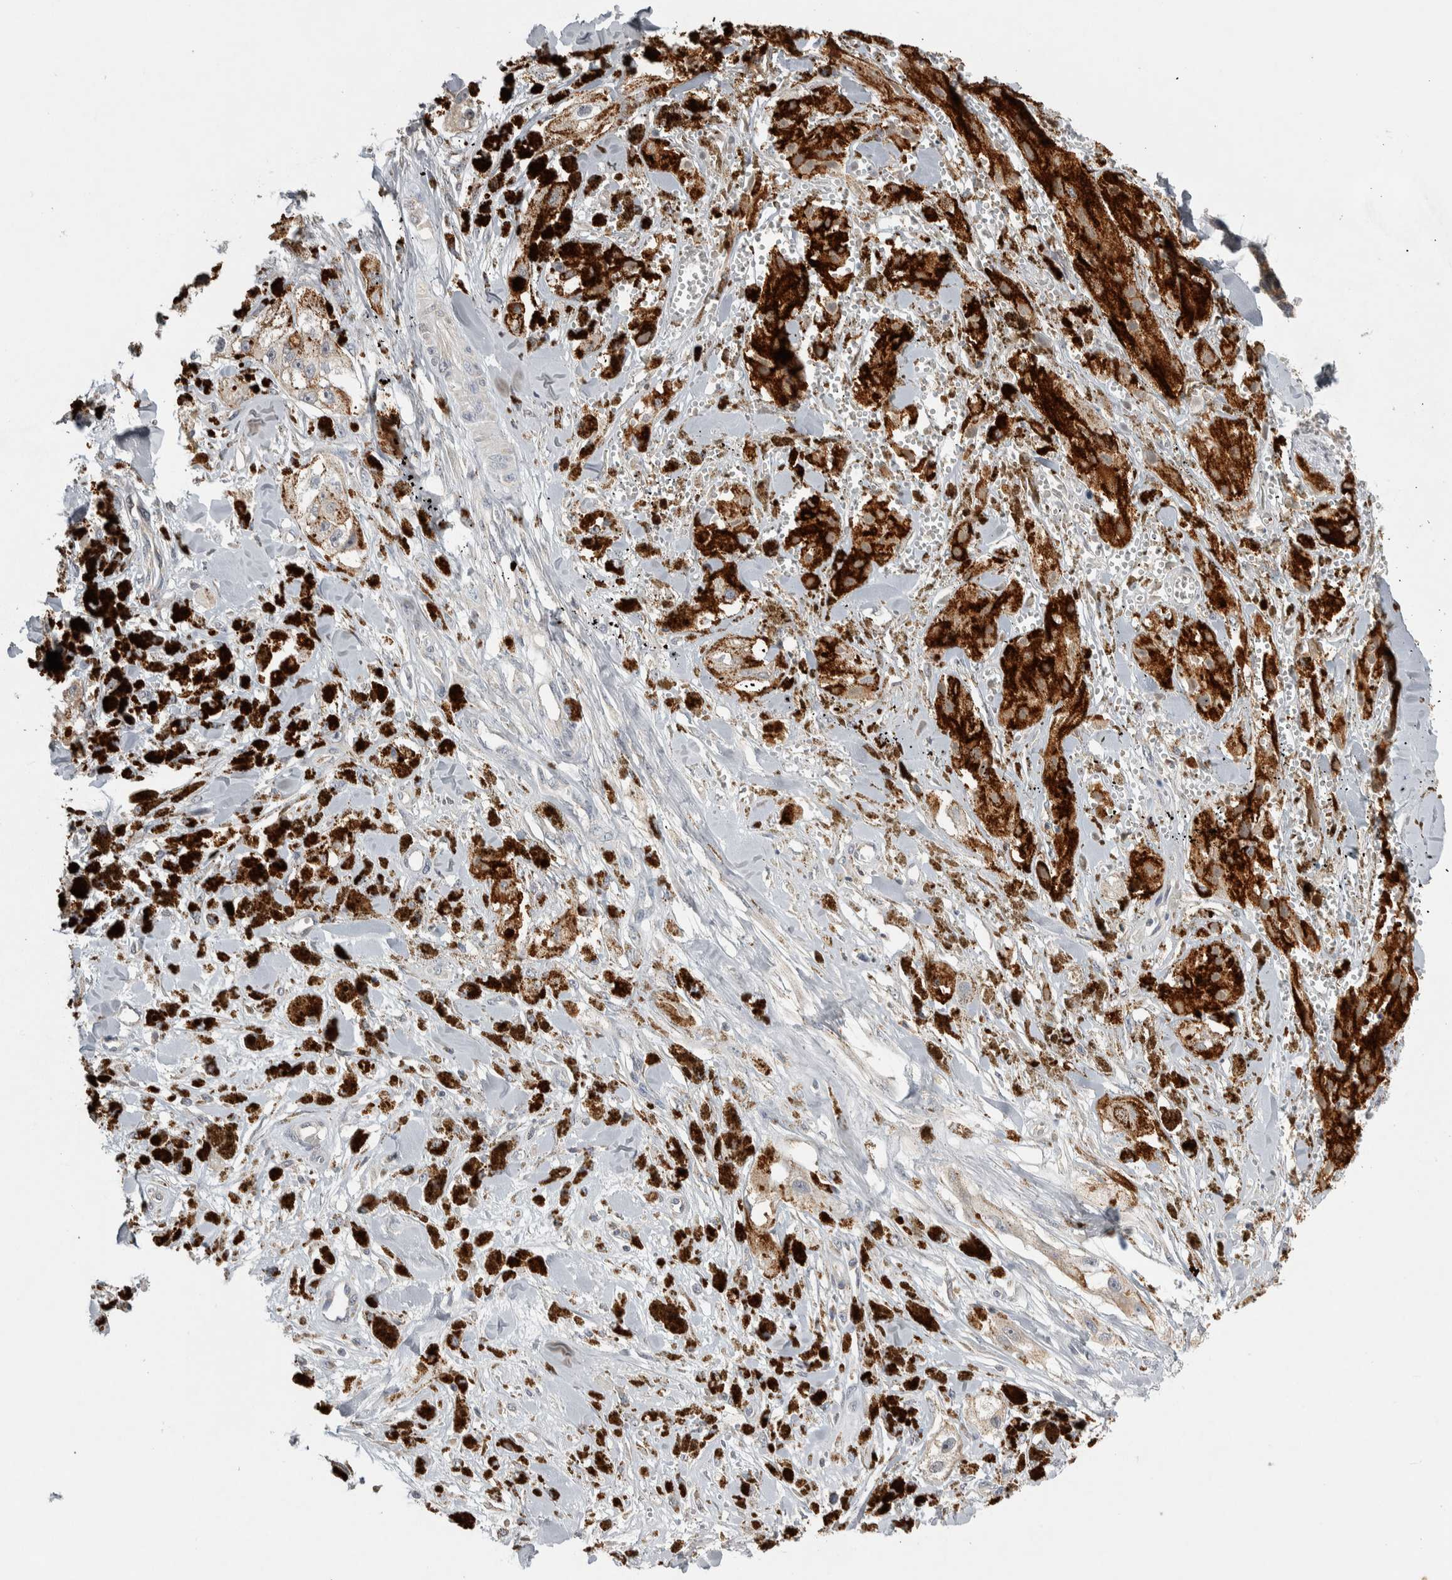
{"staining": {"intensity": "negative", "quantity": "none", "location": "none"}, "tissue": "melanoma", "cell_type": "Tumor cells", "image_type": "cancer", "snomed": [{"axis": "morphology", "description": "Malignant melanoma, NOS"}, {"axis": "topography", "description": "Skin"}], "caption": "IHC image of melanoma stained for a protein (brown), which displays no positivity in tumor cells.", "gene": "EIF3H", "patient": {"sex": "male", "age": 88}}